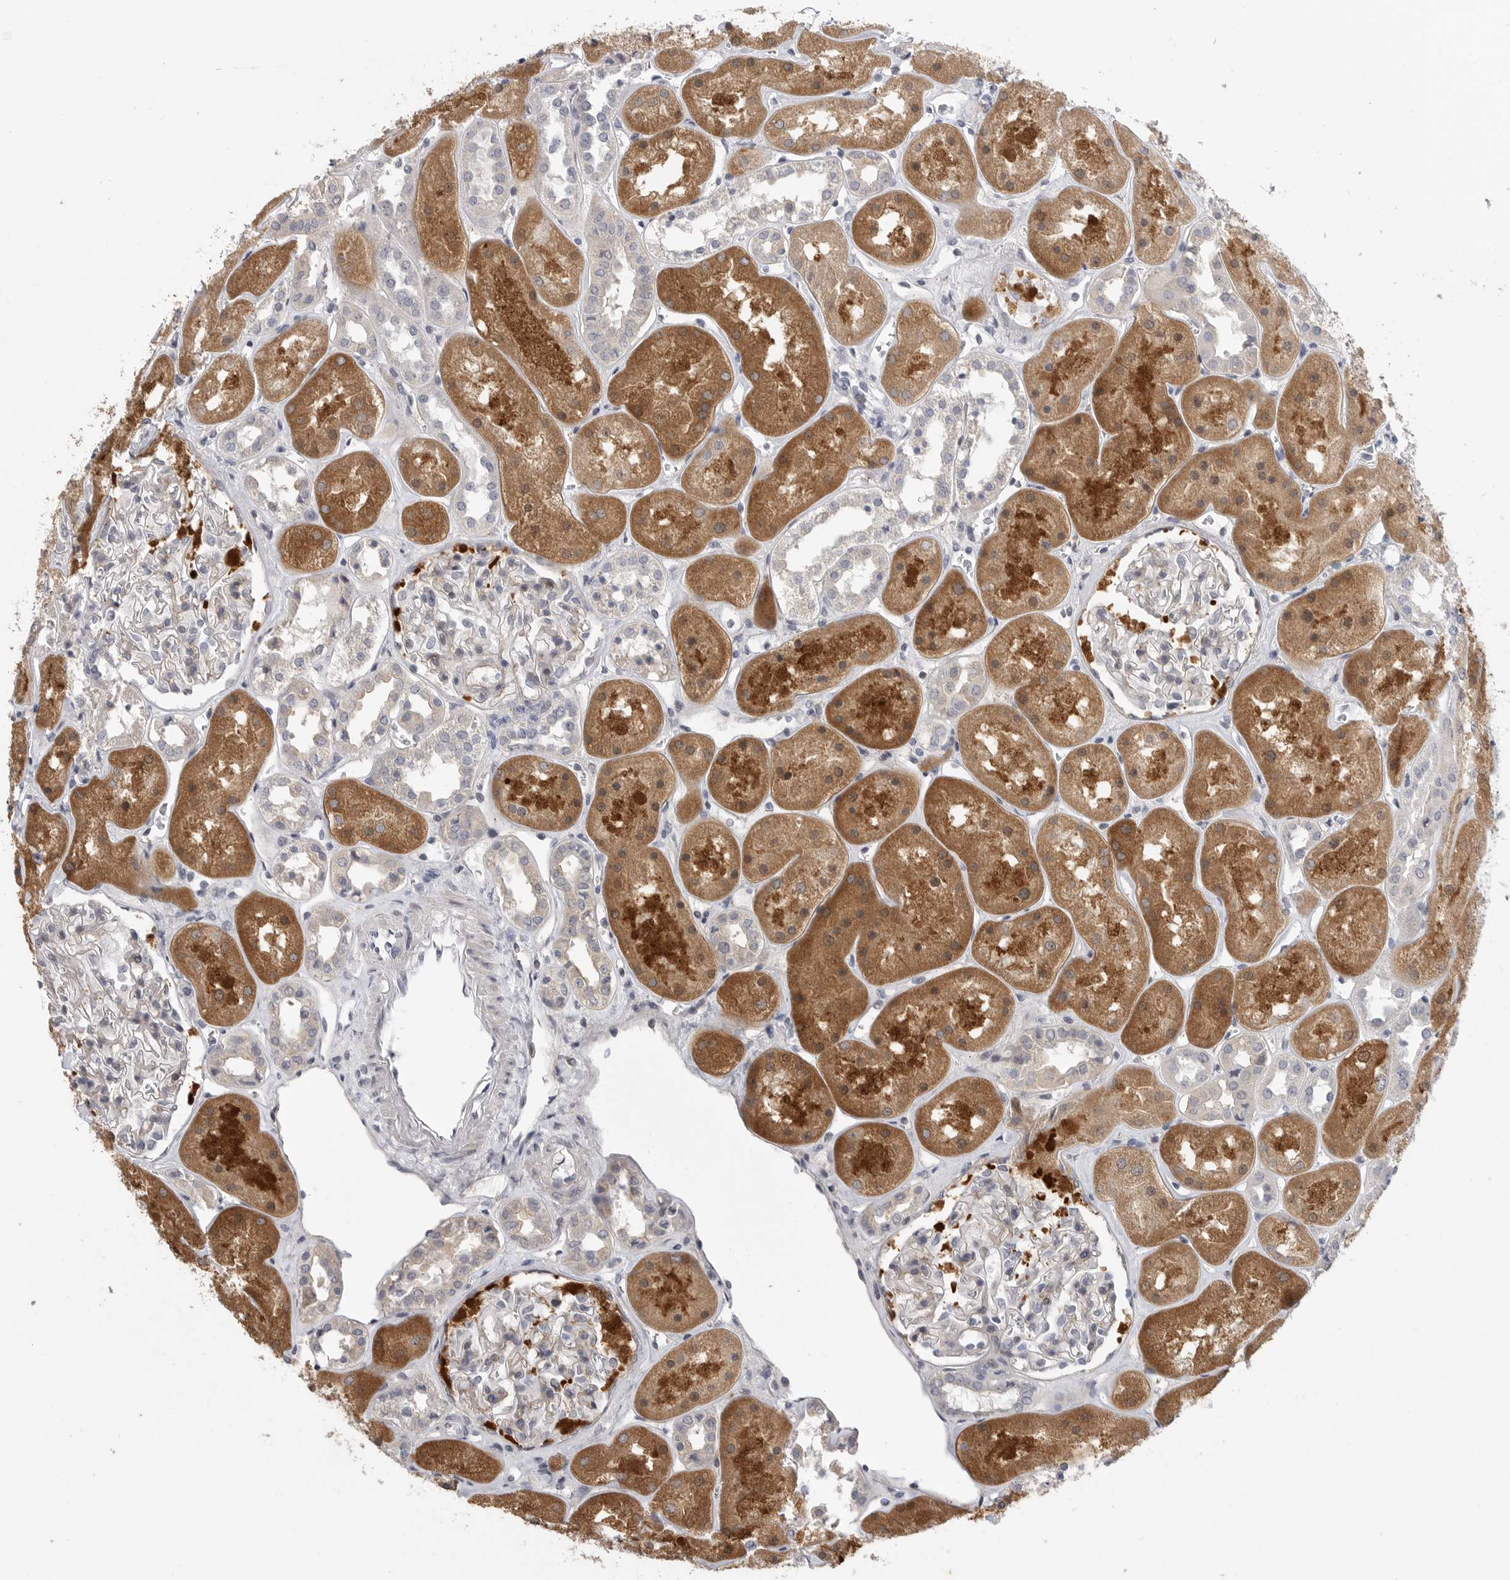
{"staining": {"intensity": "negative", "quantity": "none", "location": "none"}, "tissue": "kidney", "cell_type": "Cells in glomeruli", "image_type": "normal", "snomed": [{"axis": "morphology", "description": "Normal tissue, NOS"}, {"axis": "topography", "description": "Kidney"}], "caption": "Kidney stained for a protein using immunohistochemistry (IHC) demonstrates no positivity cells in glomeruli.", "gene": "FBXO43", "patient": {"sex": "male", "age": 70}}